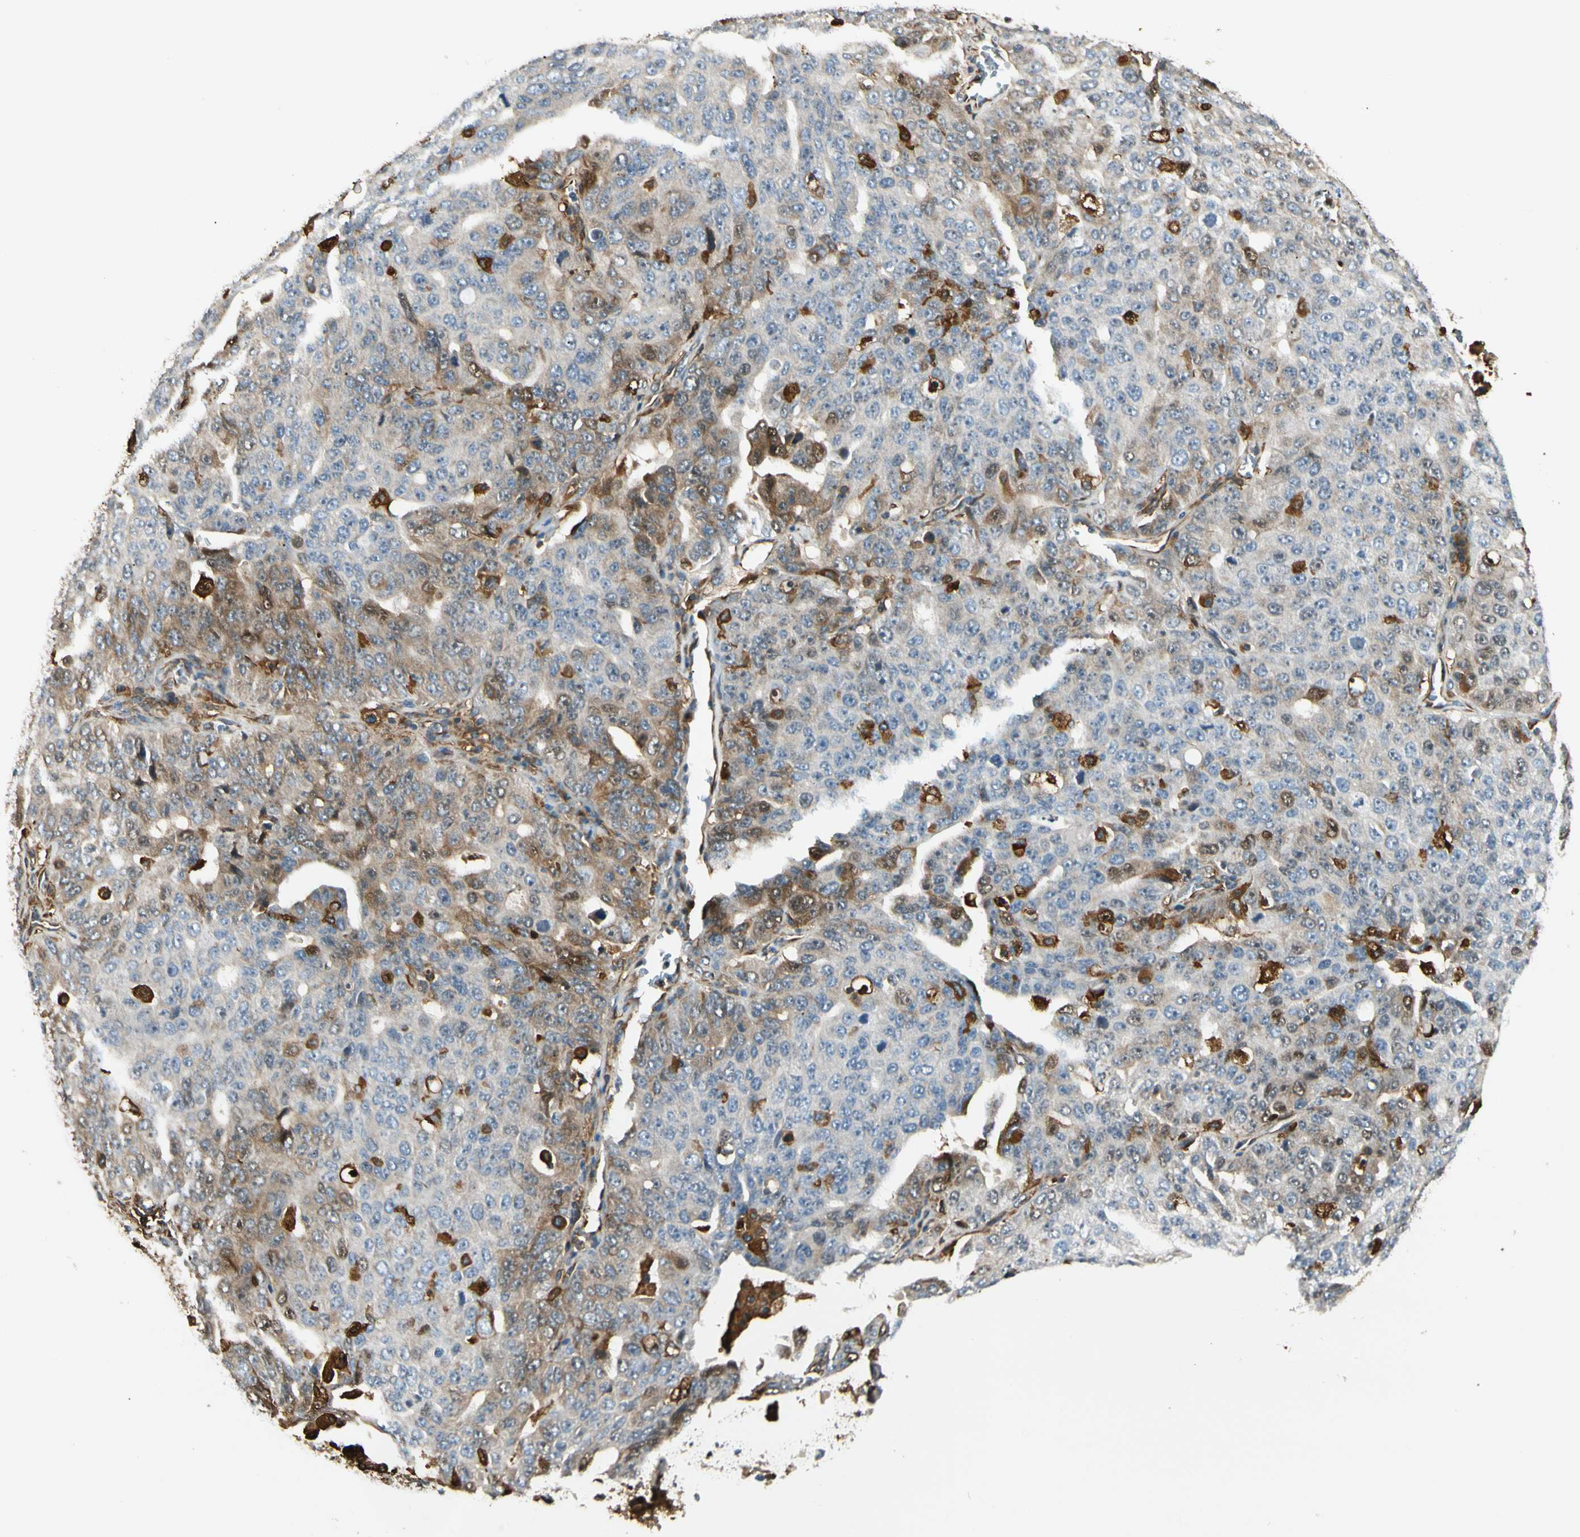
{"staining": {"intensity": "strong", "quantity": "<25%", "location": "cytoplasmic/membranous,nuclear"}, "tissue": "ovarian cancer", "cell_type": "Tumor cells", "image_type": "cancer", "snomed": [{"axis": "morphology", "description": "Carcinoma, endometroid"}, {"axis": "topography", "description": "Ovary"}], "caption": "This photomicrograph reveals endometroid carcinoma (ovarian) stained with immunohistochemistry (IHC) to label a protein in brown. The cytoplasmic/membranous and nuclear of tumor cells show strong positivity for the protein. Nuclei are counter-stained blue.", "gene": "FTH1", "patient": {"sex": "female", "age": 62}}